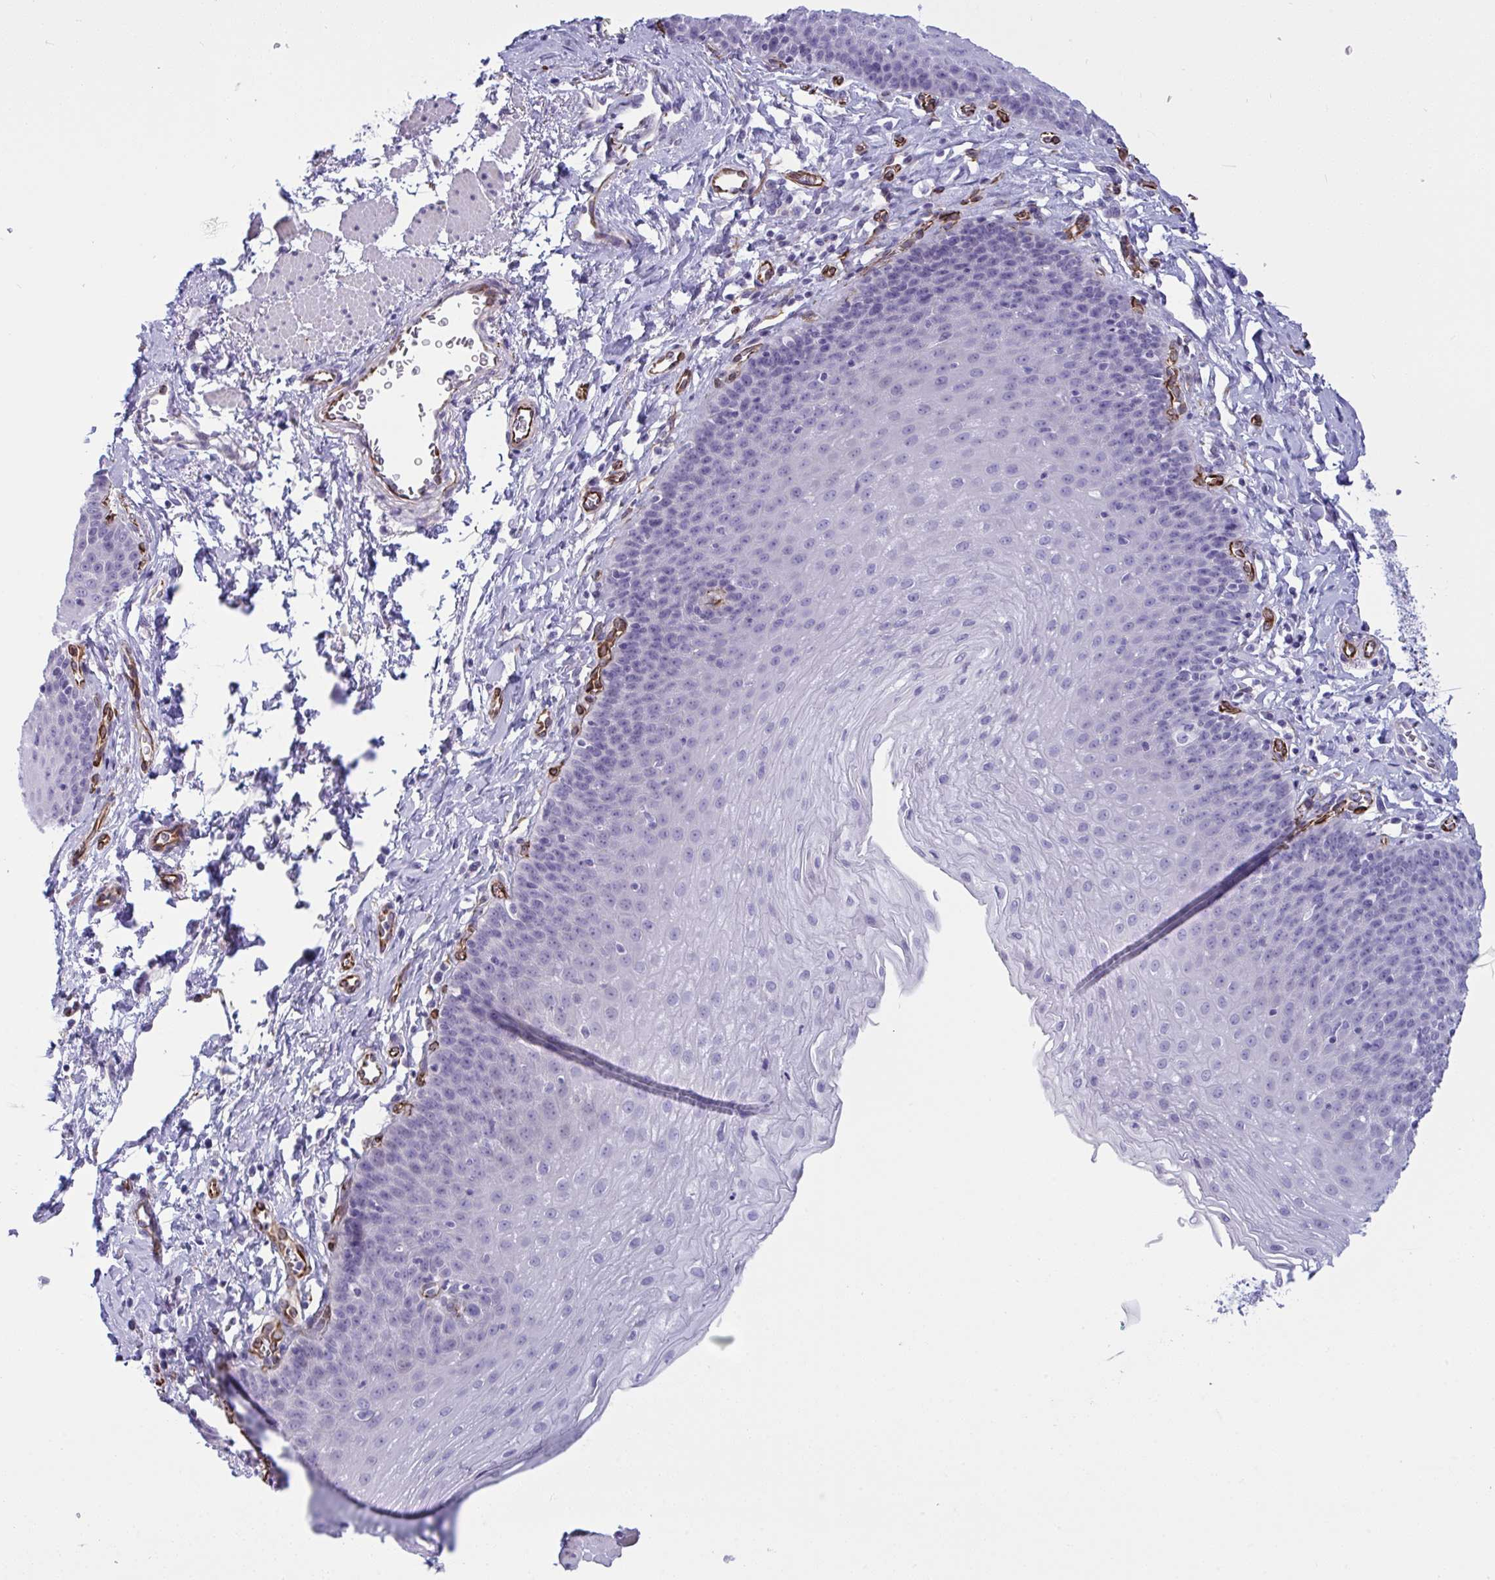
{"staining": {"intensity": "negative", "quantity": "none", "location": "none"}, "tissue": "esophagus", "cell_type": "Squamous epithelial cells", "image_type": "normal", "snomed": [{"axis": "morphology", "description": "Normal tissue, NOS"}, {"axis": "topography", "description": "Esophagus"}], "caption": "Protein analysis of unremarkable esophagus displays no significant positivity in squamous epithelial cells. (DAB (3,3'-diaminobenzidine) immunohistochemistry, high magnification).", "gene": "SLC35B1", "patient": {"sex": "female", "age": 81}}